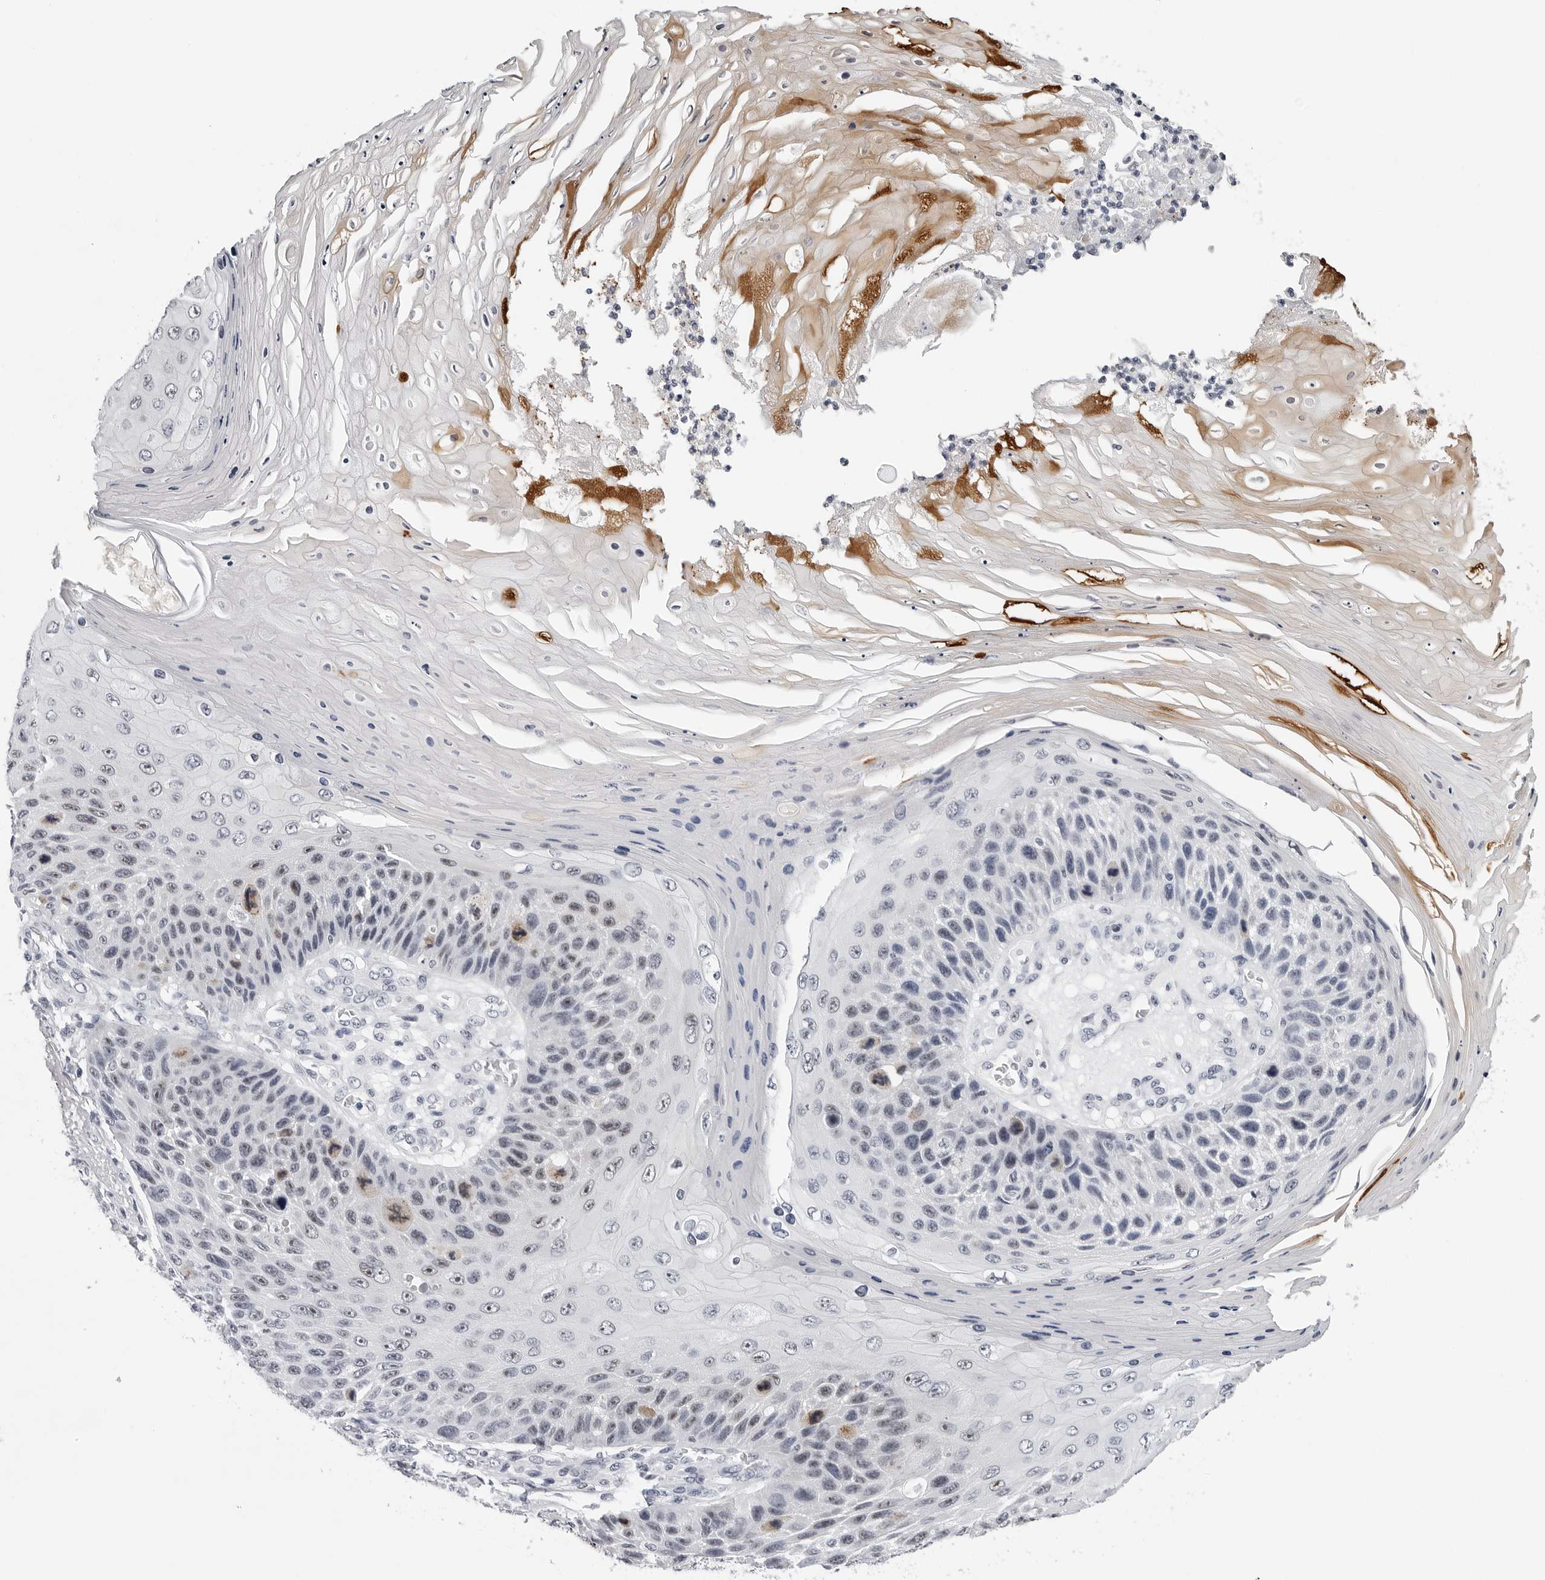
{"staining": {"intensity": "negative", "quantity": "none", "location": "none"}, "tissue": "skin cancer", "cell_type": "Tumor cells", "image_type": "cancer", "snomed": [{"axis": "morphology", "description": "Squamous cell carcinoma, NOS"}, {"axis": "topography", "description": "Skin"}], "caption": "Immunohistochemistry (IHC) histopathology image of neoplastic tissue: skin cancer (squamous cell carcinoma) stained with DAB (3,3'-diaminobenzidine) displays no significant protein expression in tumor cells.", "gene": "GNL2", "patient": {"sex": "female", "age": 88}}